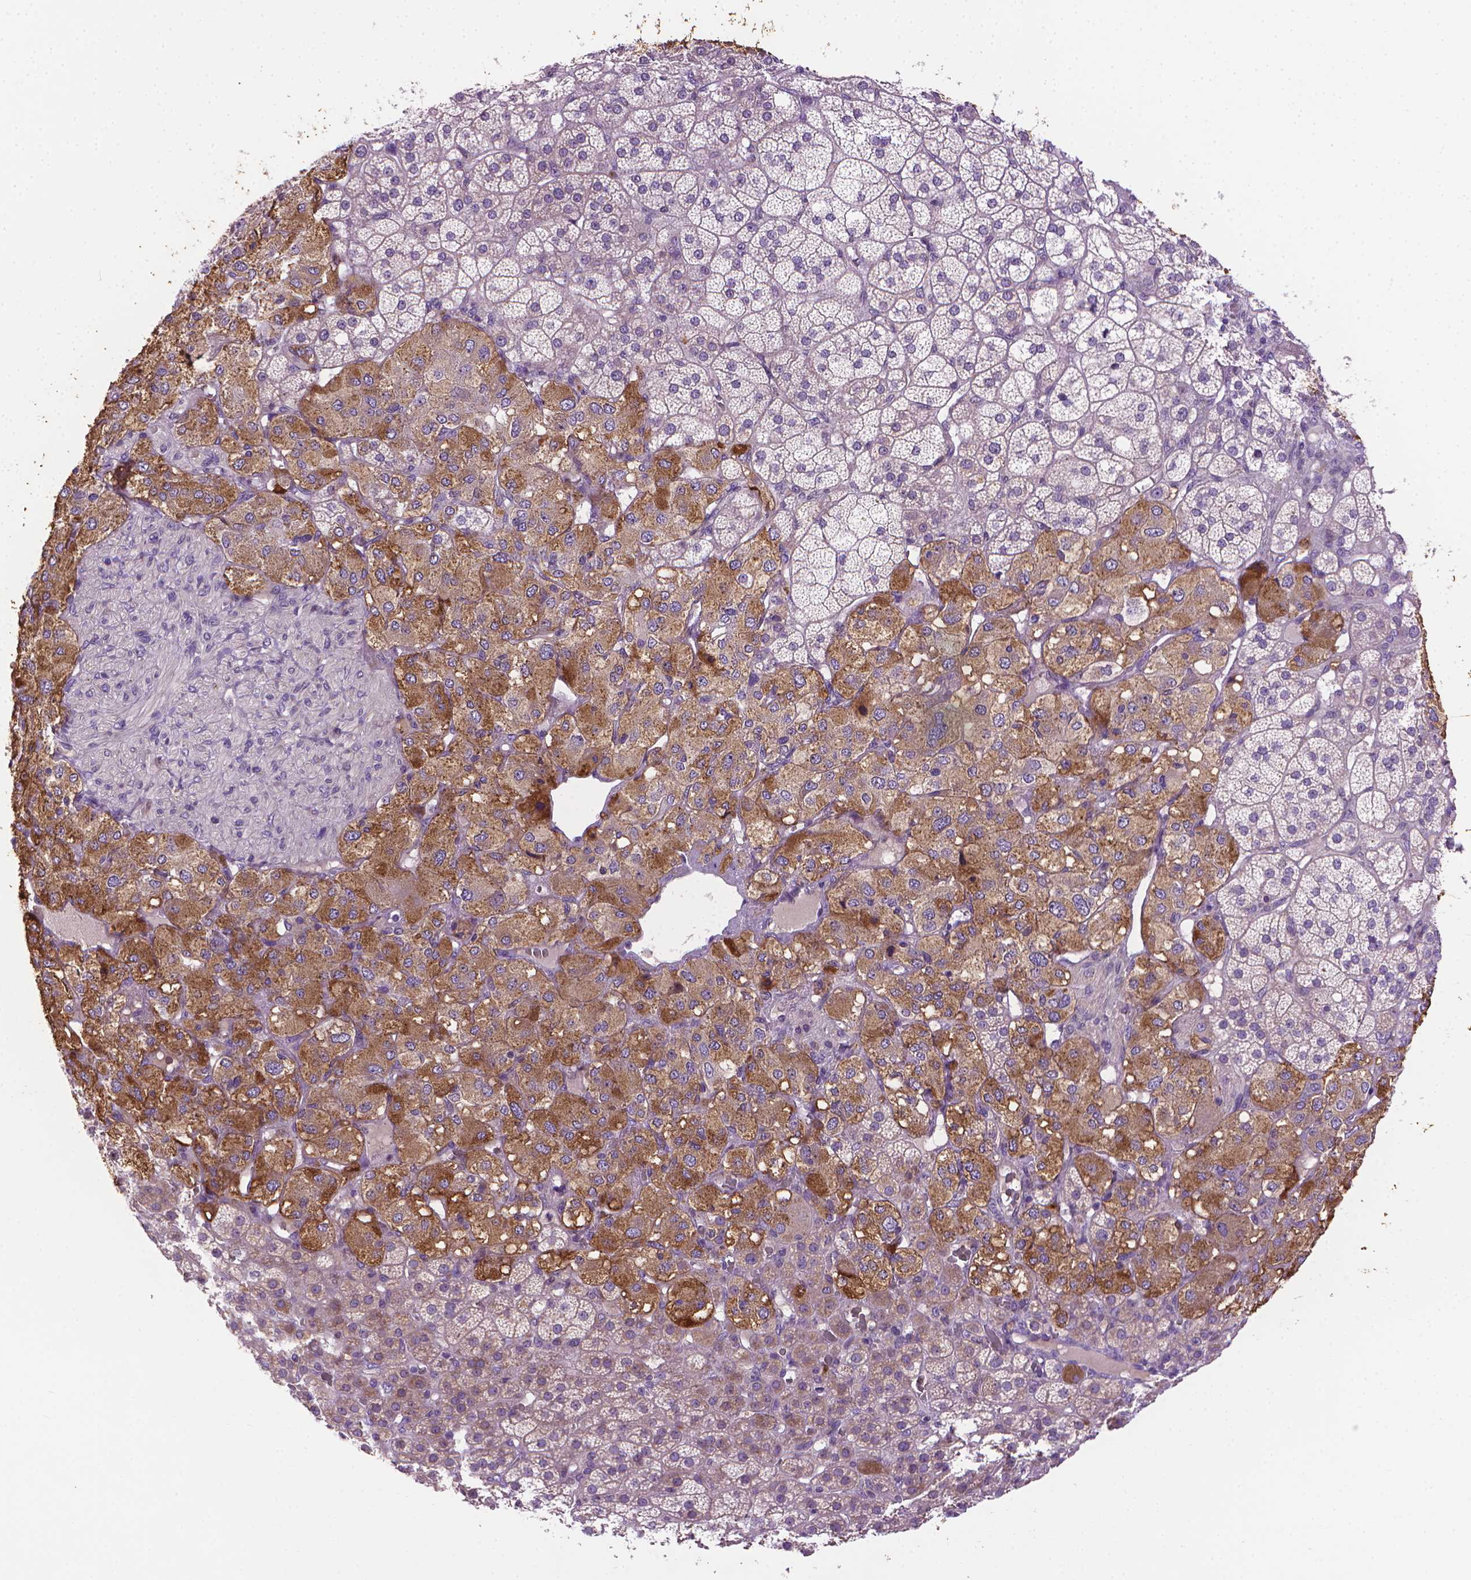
{"staining": {"intensity": "moderate", "quantity": "<25%", "location": "cytoplasmic/membranous"}, "tissue": "adrenal gland", "cell_type": "Glandular cells", "image_type": "normal", "snomed": [{"axis": "morphology", "description": "Normal tissue, NOS"}, {"axis": "topography", "description": "Adrenal gland"}], "caption": "A micrograph showing moderate cytoplasmic/membranous staining in about <25% of glandular cells in normal adrenal gland, as visualized by brown immunohistochemical staining.", "gene": "SLC51B", "patient": {"sex": "female", "age": 60}}